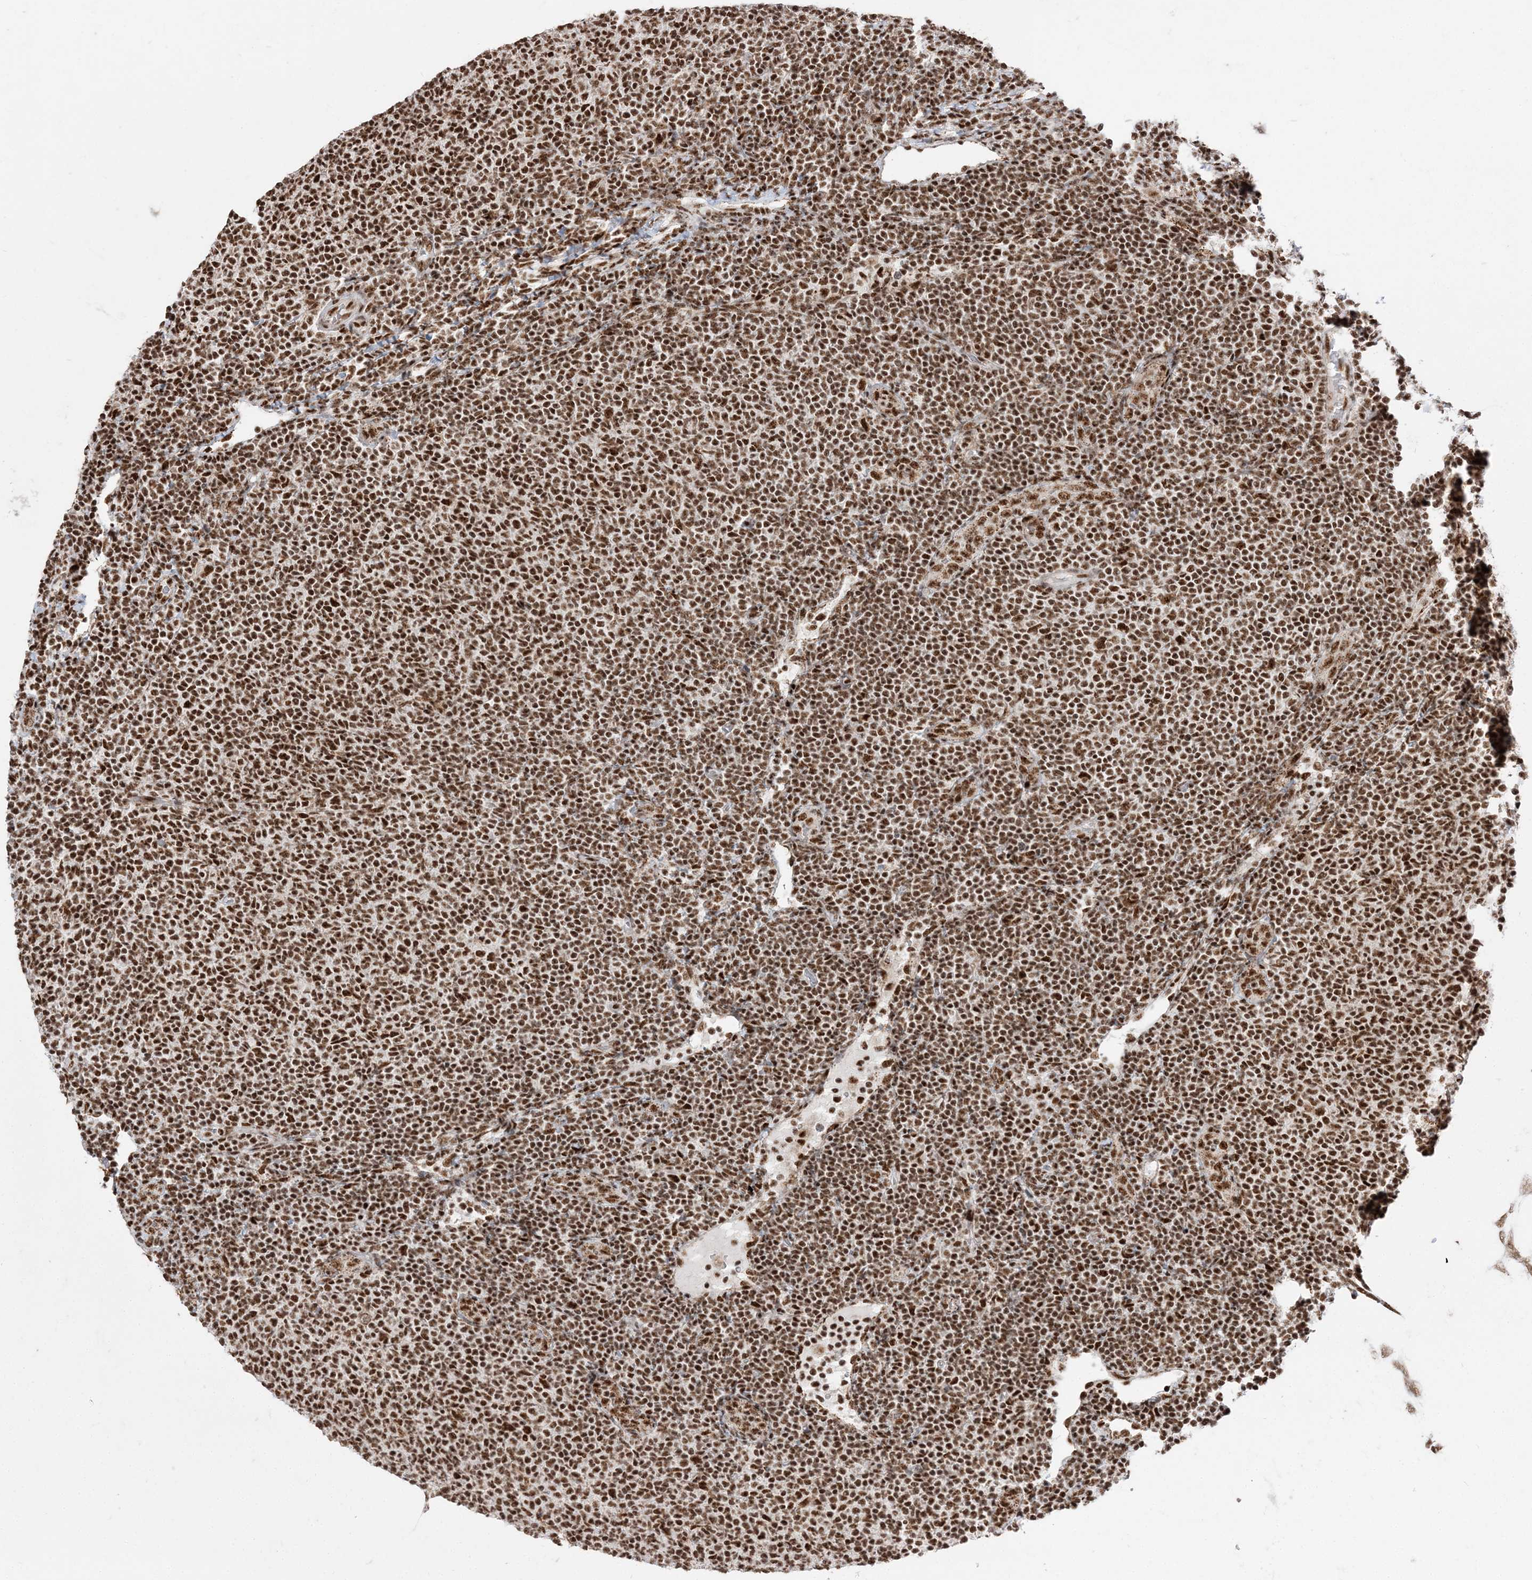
{"staining": {"intensity": "strong", "quantity": ">75%", "location": "nuclear"}, "tissue": "lymphoma", "cell_type": "Tumor cells", "image_type": "cancer", "snomed": [{"axis": "morphology", "description": "Malignant lymphoma, non-Hodgkin's type, Low grade"}, {"axis": "topography", "description": "Lymph node"}], "caption": "Immunohistochemical staining of human low-grade malignant lymphoma, non-Hodgkin's type displays high levels of strong nuclear expression in about >75% of tumor cells. The staining was performed using DAB, with brown indicating positive protein expression. Nuclei are stained blue with hematoxylin.", "gene": "RBM17", "patient": {"sex": "male", "age": 66}}